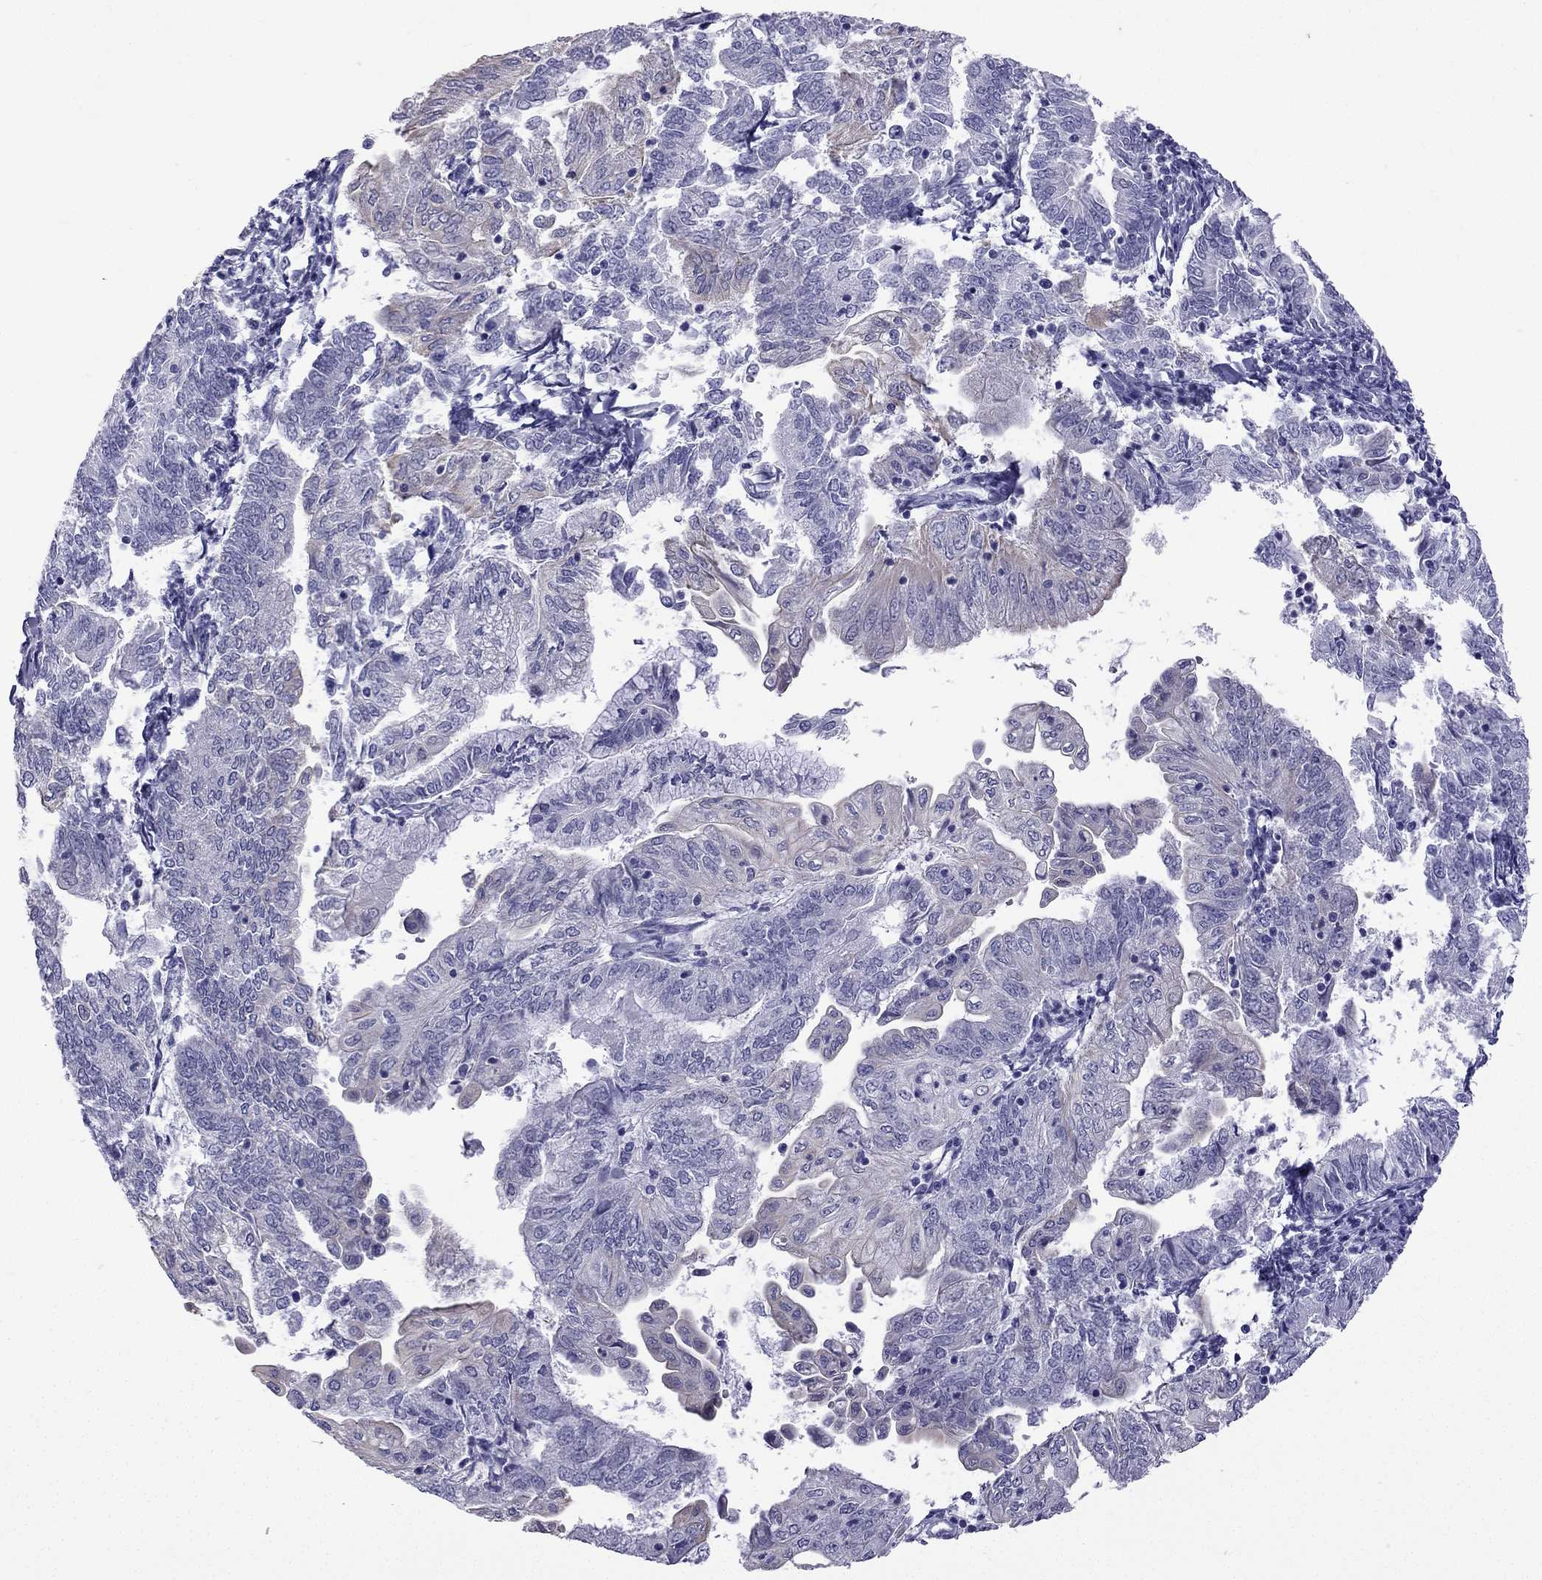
{"staining": {"intensity": "negative", "quantity": "none", "location": "none"}, "tissue": "endometrial cancer", "cell_type": "Tumor cells", "image_type": "cancer", "snomed": [{"axis": "morphology", "description": "Adenocarcinoma, NOS"}, {"axis": "topography", "description": "Endometrium"}], "caption": "Tumor cells show no significant expression in adenocarcinoma (endometrial).", "gene": "GJA8", "patient": {"sex": "female", "age": 55}}